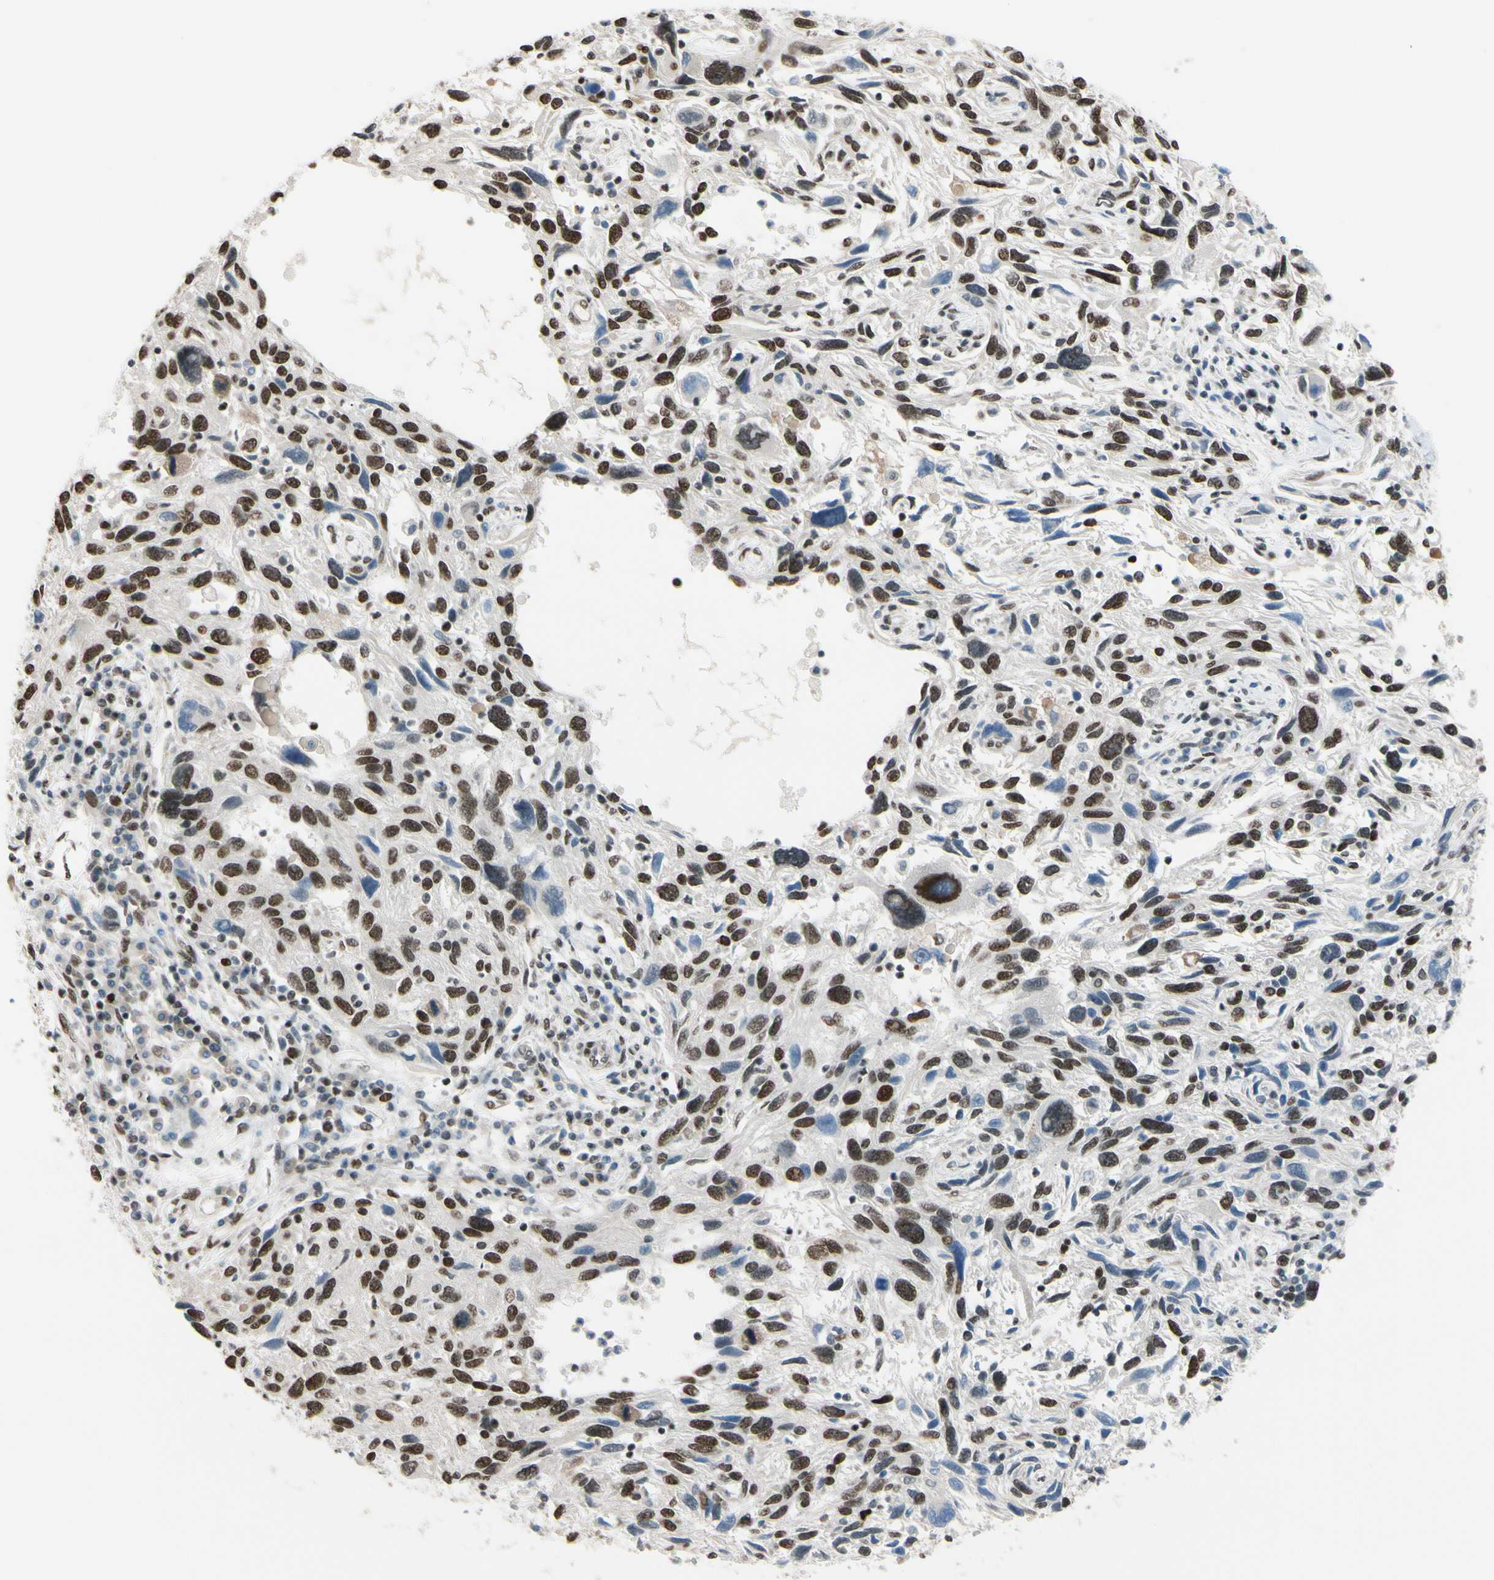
{"staining": {"intensity": "moderate", "quantity": ">75%", "location": "nuclear"}, "tissue": "melanoma", "cell_type": "Tumor cells", "image_type": "cancer", "snomed": [{"axis": "morphology", "description": "Malignant melanoma, NOS"}, {"axis": "topography", "description": "Skin"}], "caption": "DAB (3,3'-diaminobenzidine) immunohistochemical staining of malignant melanoma reveals moderate nuclear protein positivity in approximately >75% of tumor cells. Nuclei are stained in blue.", "gene": "SUFU", "patient": {"sex": "male", "age": 53}}